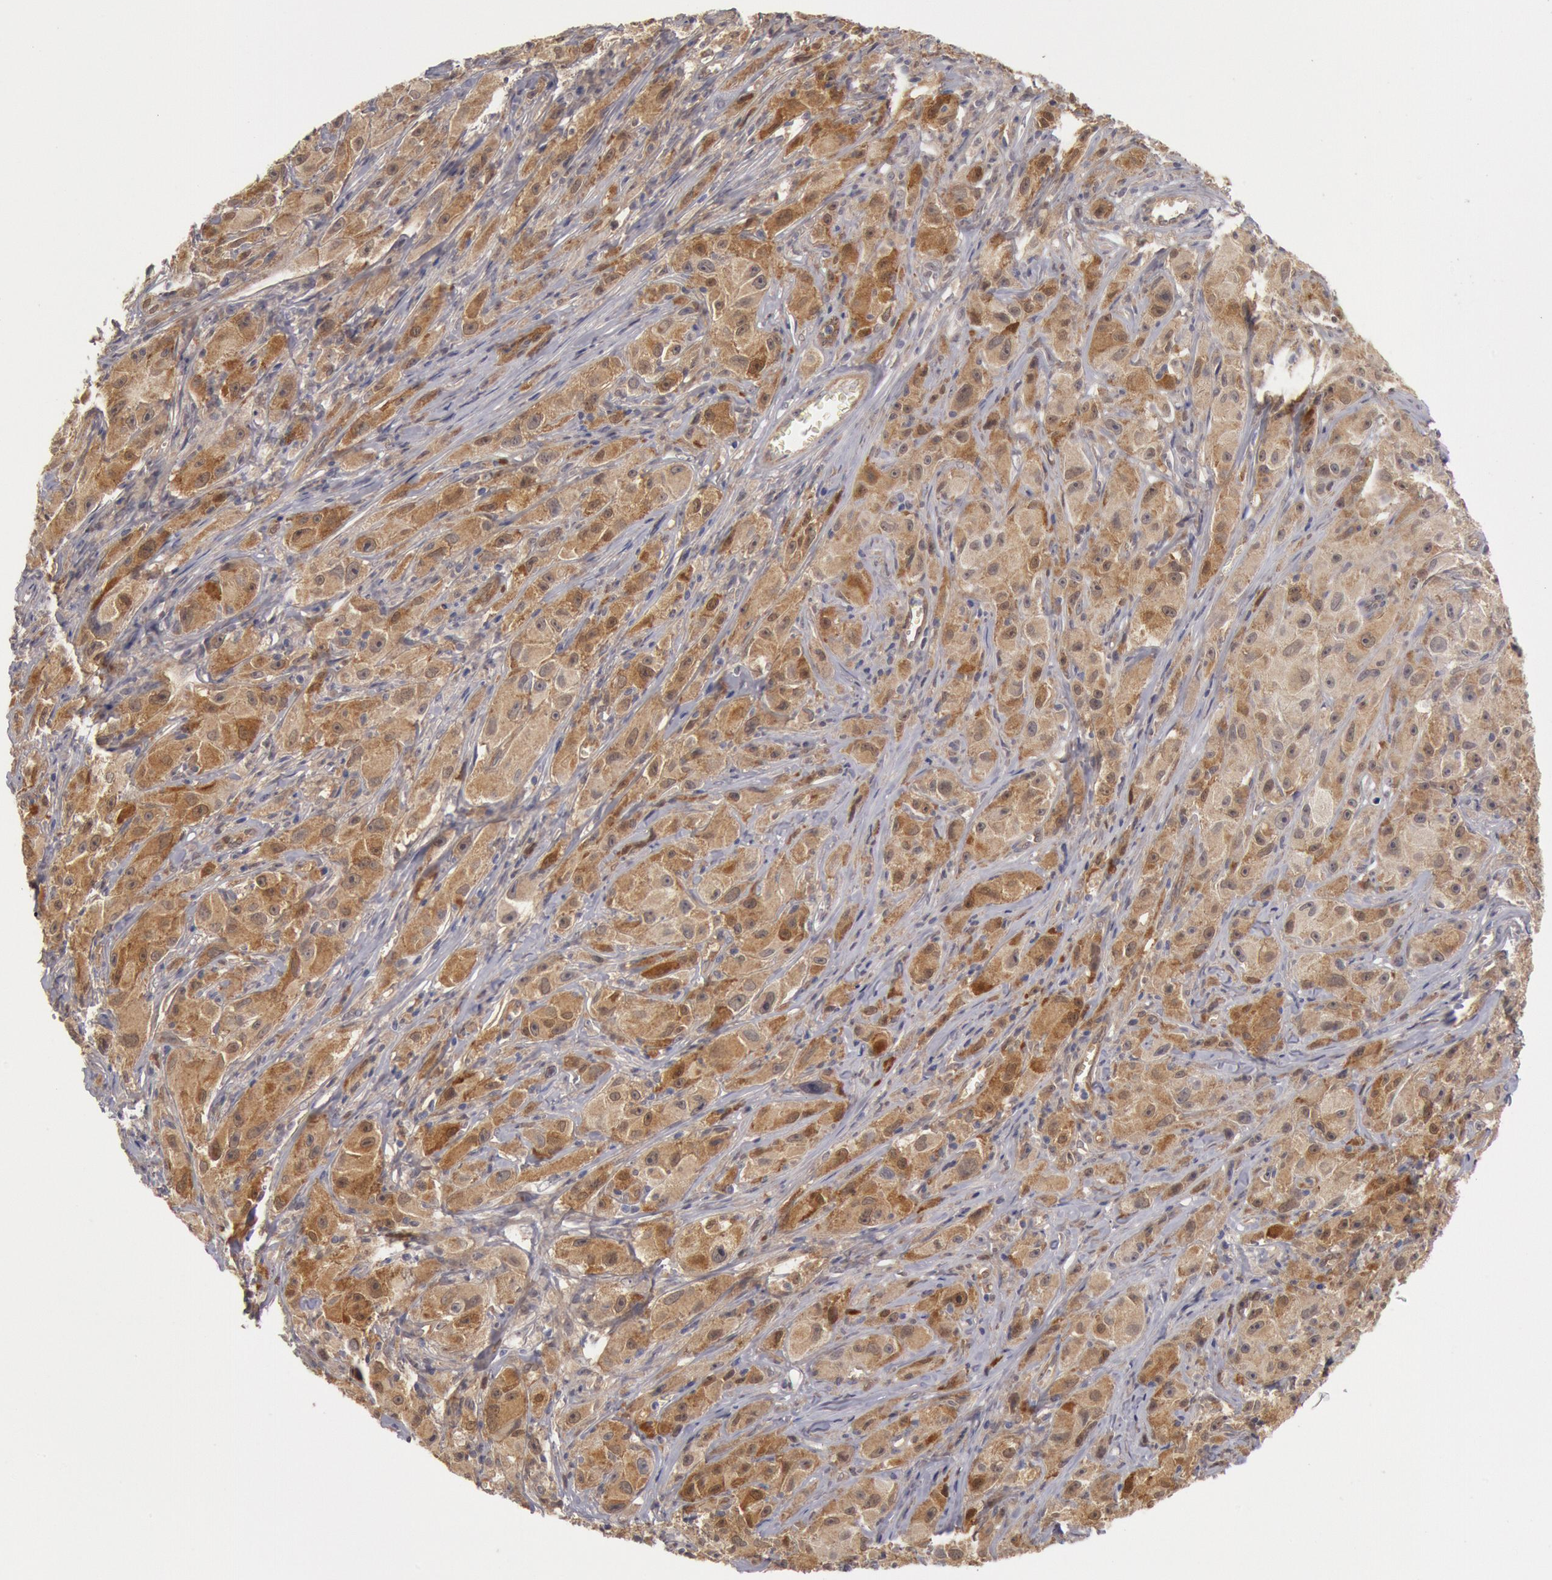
{"staining": {"intensity": "moderate", "quantity": ">75%", "location": "cytoplasmic/membranous"}, "tissue": "melanoma", "cell_type": "Tumor cells", "image_type": "cancer", "snomed": [{"axis": "morphology", "description": "Malignant melanoma, NOS"}, {"axis": "topography", "description": "Skin"}], "caption": "Tumor cells display medium levels of moderate cytoplasmic/membranous staining in about >75% of cells in melanoma. (DAB IHC with brightfield microscopy, high magnification).", "gene": "DNAJA1", "patient": {"sex": "male", "age": 56}}